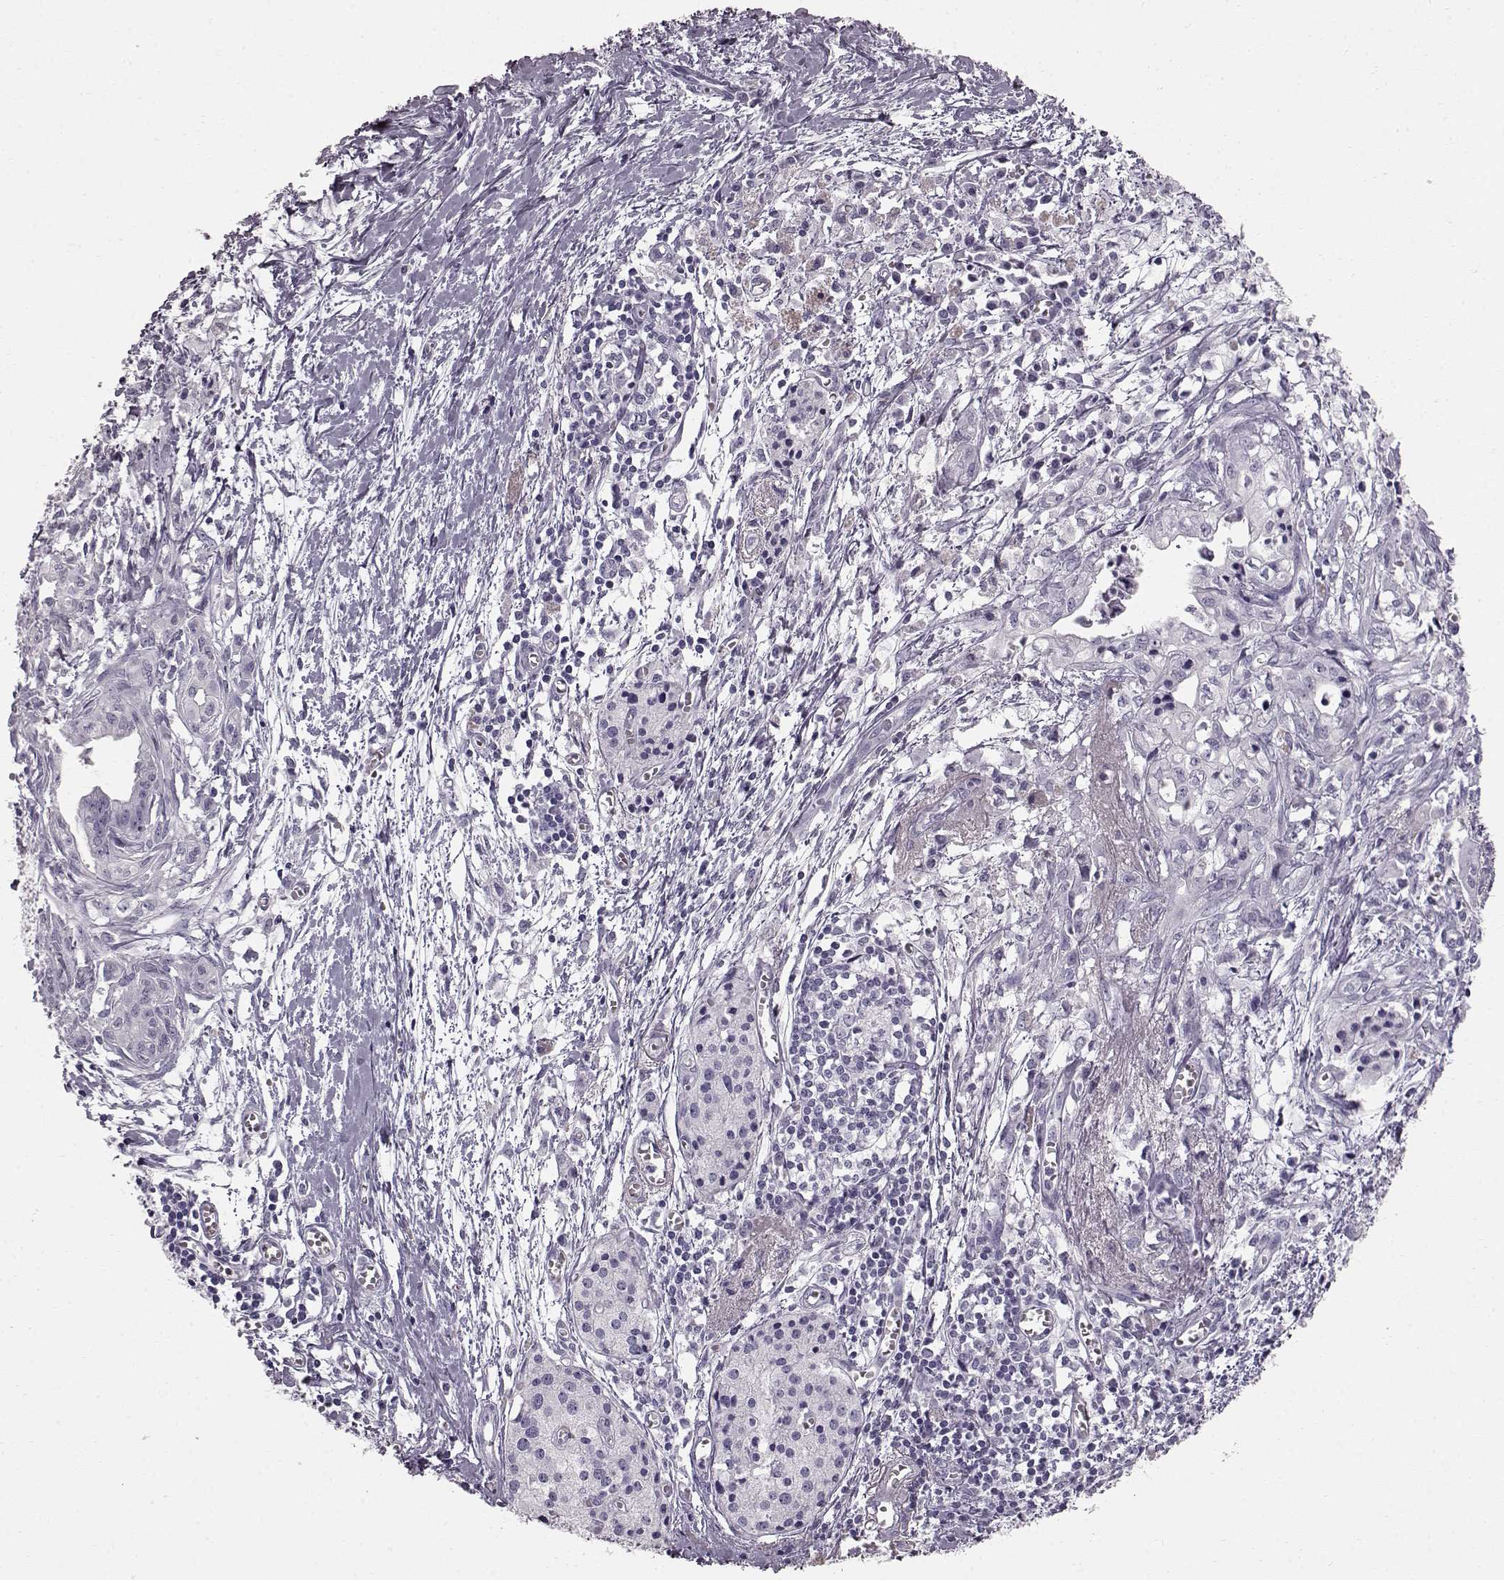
{"staining": {"intensity": "negative", "quantity": "none", "location": "none"}, "tissue": "pancreatic cancer", "cell_type": "Tumor cells", "image_type": "cancer", "snomed": [{"axis": "morphology", "description": "Adenocarcinoma, NOS"}, {"axis": "topography", "description": "Pancreas"}], "caption": "DAB immunohistochemical staining of adenocarcinoma (pancreatic) shows no significant staining in tumor cells.", "gene": "TCHHL1", "patient": {"sex": "female", "age": 61}}